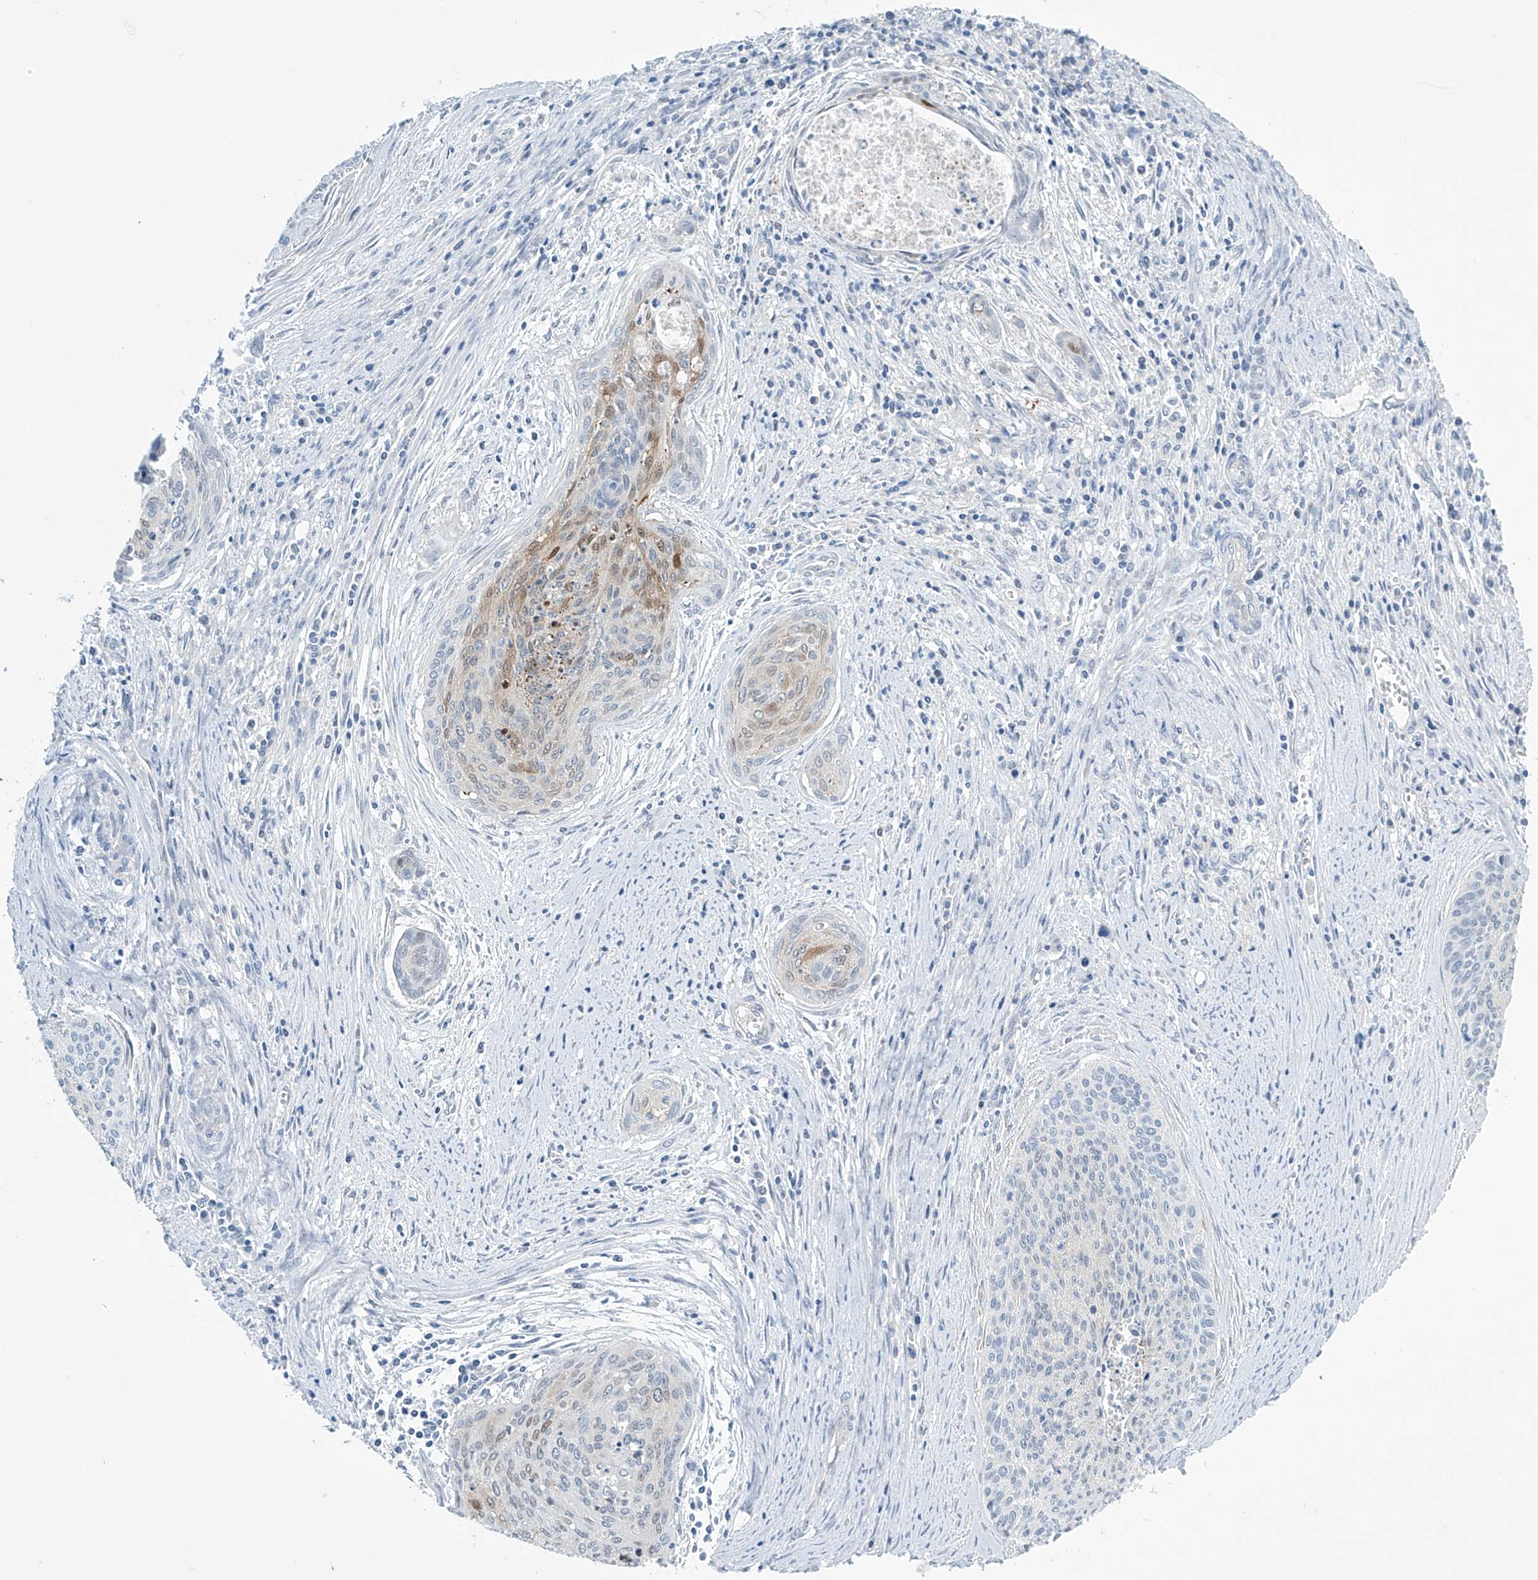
{"staining": {"intensity": "weak", "quantity": "<25%", "location": "cytoplasmic/membranous"}, "tissue": "cervical cancer", "cell_type": "Tumor cells", "image_type": "cancer", "snomed": [{"axis": "morphology", "description": "Squamous cell carcinoma, NOS"}, {"axis": "topography", "description": "Cervix"}], "caption": "Tumor cells show no significant staining in squamous cell carcinoma (cervical). Brightfield microscopy of IHC stained with DAB (3,3'-diaminobenzidine) (brown) and hematoxylin (blue), captured at high magnification.", "gene": "SLC35A5", "patient": {"sex": "female", "age": 55}}